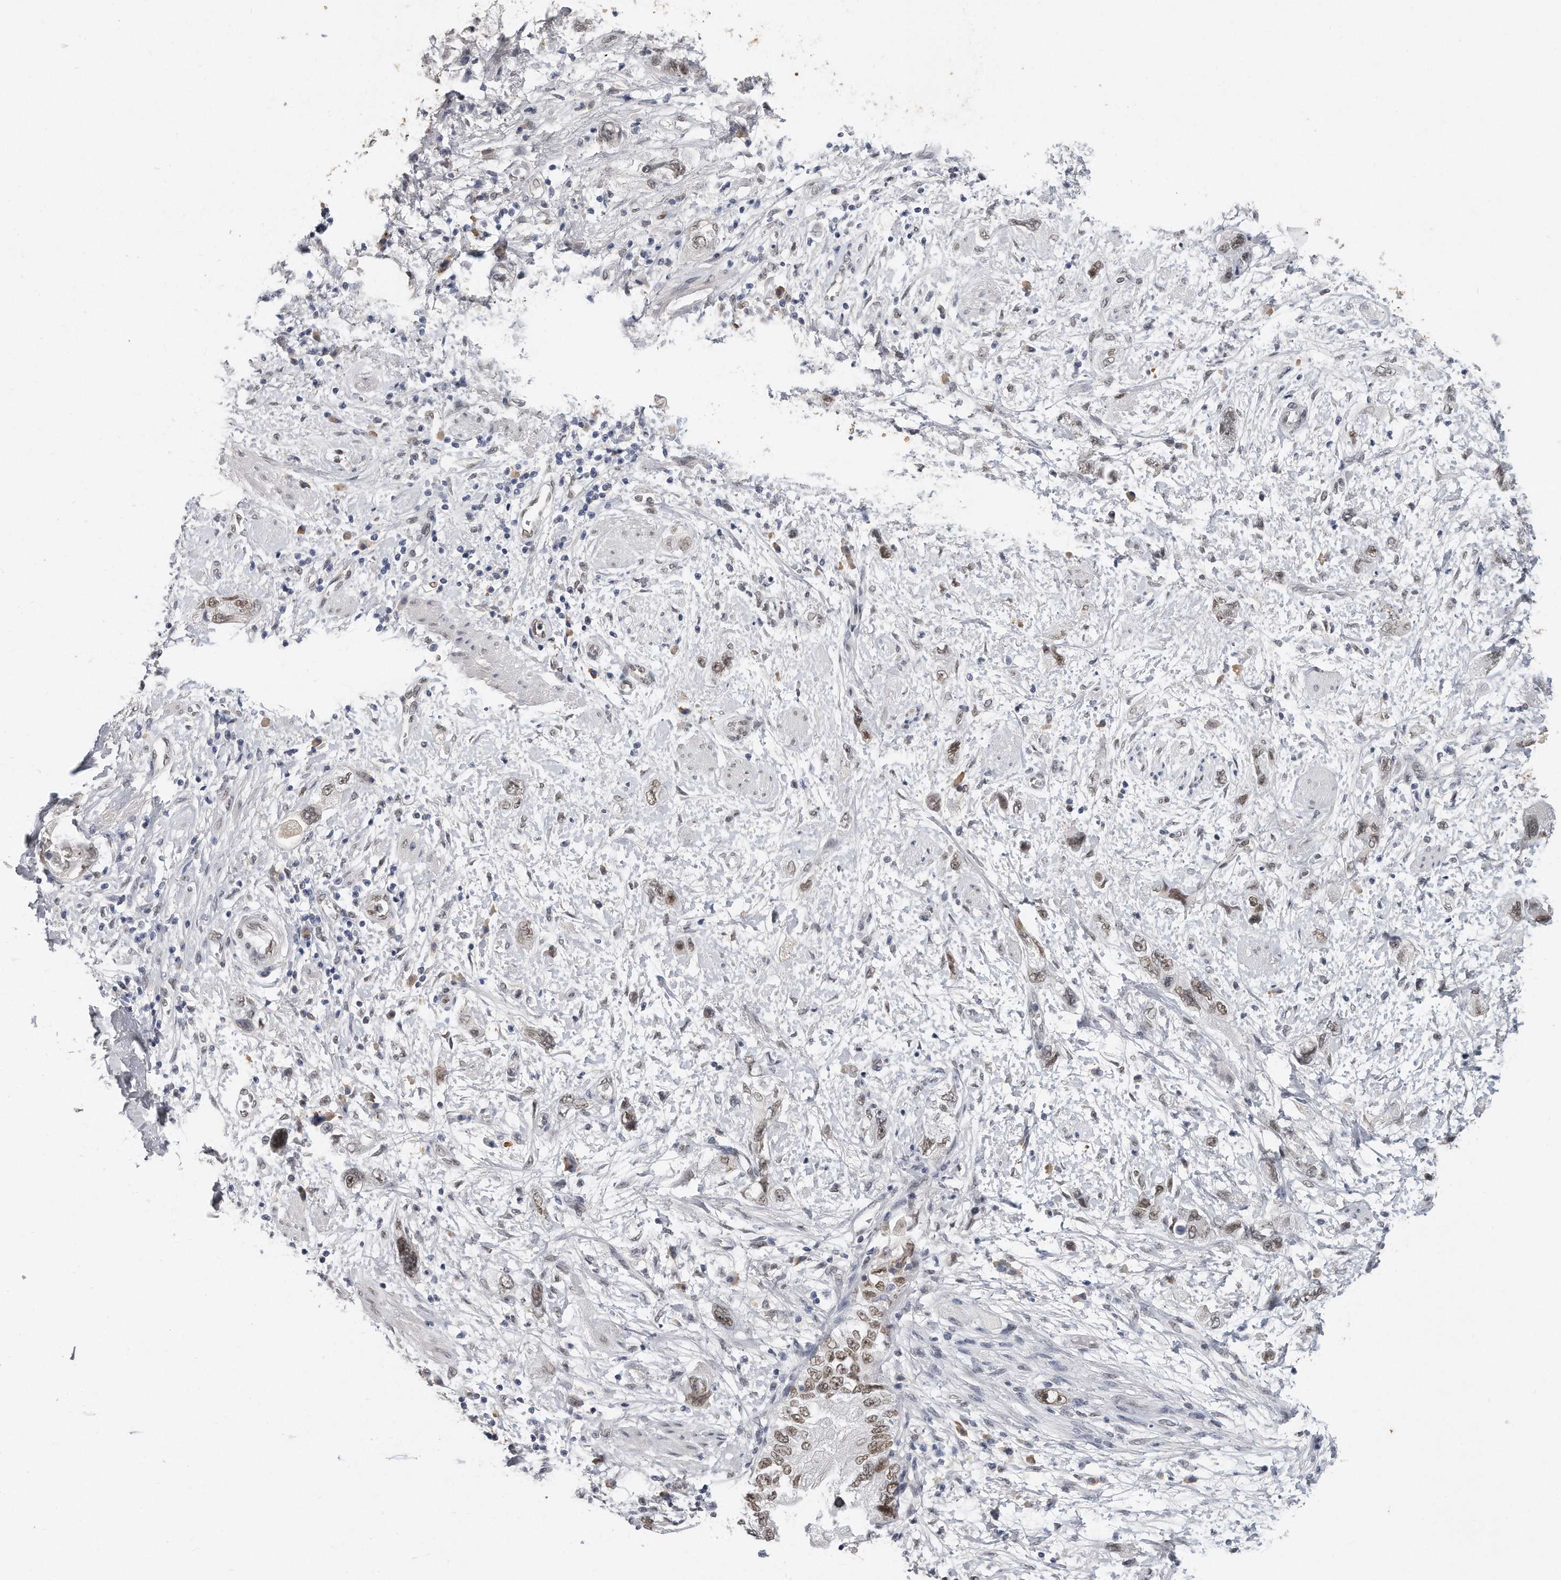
{"staining": {"intensity": "moderate", "quantity": ">75%", "location": "nuclear"}, "tissue": "pancreatic cancer", "cell_type": "Tumor cells", "image_type": "cancer", "snomed": [{"axis": "morphology", "description": "Adenocarcinoma, NOS"}, {"axis": "topography", "description": "Pancreas"}], "caption": "IHC photomicrograph of neoplastic tissue: pancreatic cancer stained using immunohistochemistry displays medium levels of moderate protein expression localized specifically in the nuclear of tumor cells, appearing as a nuclear brown color.", "gene": "CTBP2", "patient": {"sex": "female", "age": 73}}